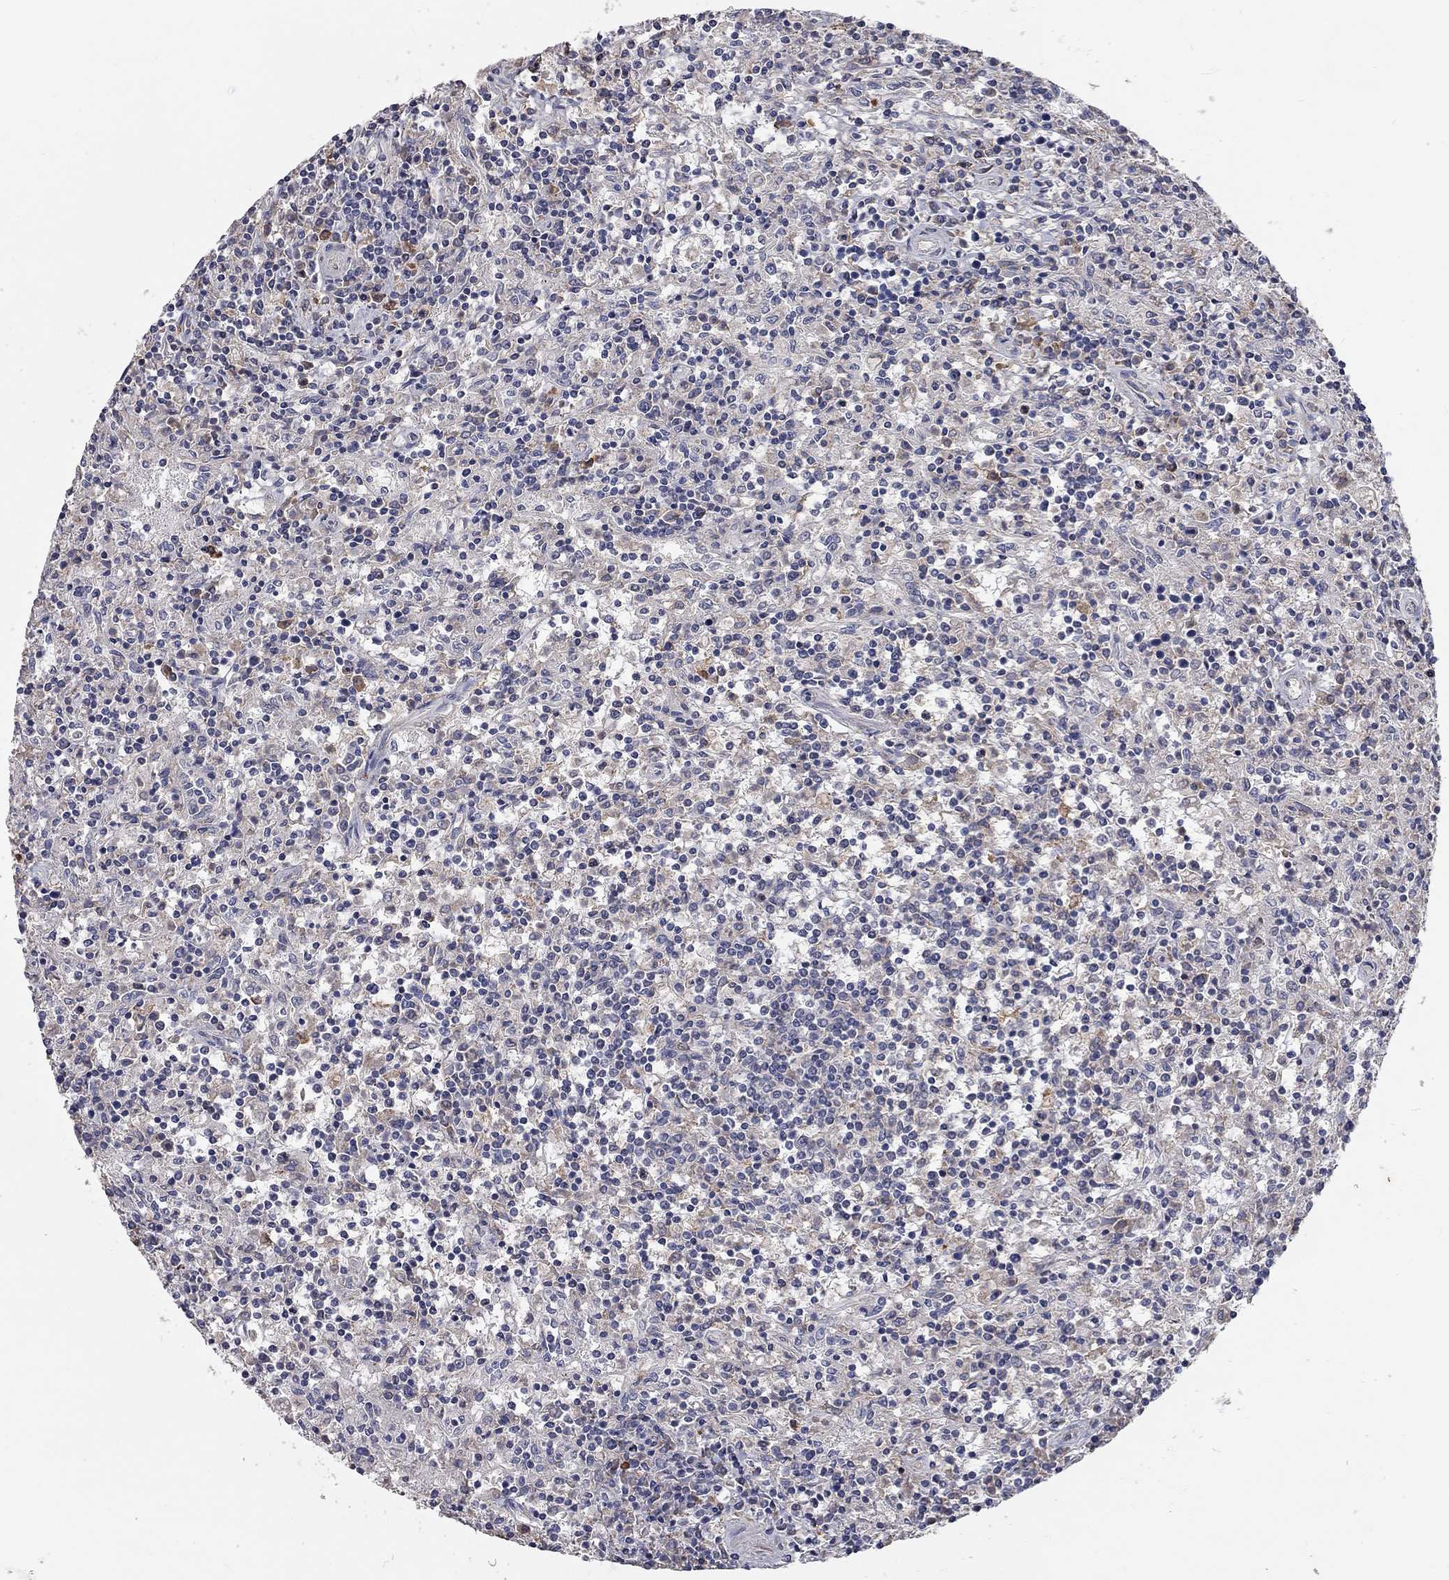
{"staining": {"intensity": "negative", "quantity": "none", "location": "none"}, "tissue": "lymphoma", "cell_type": "Tumor cells", "image_type": "cancer", "snomed": [{"axis": "morphology", "description": "Malignant lymphoma, non-Hodgkin's type, Low grade"}, {"axis": "topography", "description": "Spleen"}], "caption": "This image is of malignant lymphoma, non-Hodgkin's type (low-grade) stained with immunohistochemistry to label a protein in brown with the nuclei are counter-stained blue. There is no positivity in tumor cells. (DAB immunohistochemistry (IHC) visualized using brightfield microscopy, high magnification).", "gene": "XAGE2", "patient": {"sex": "male", "age": 62}}